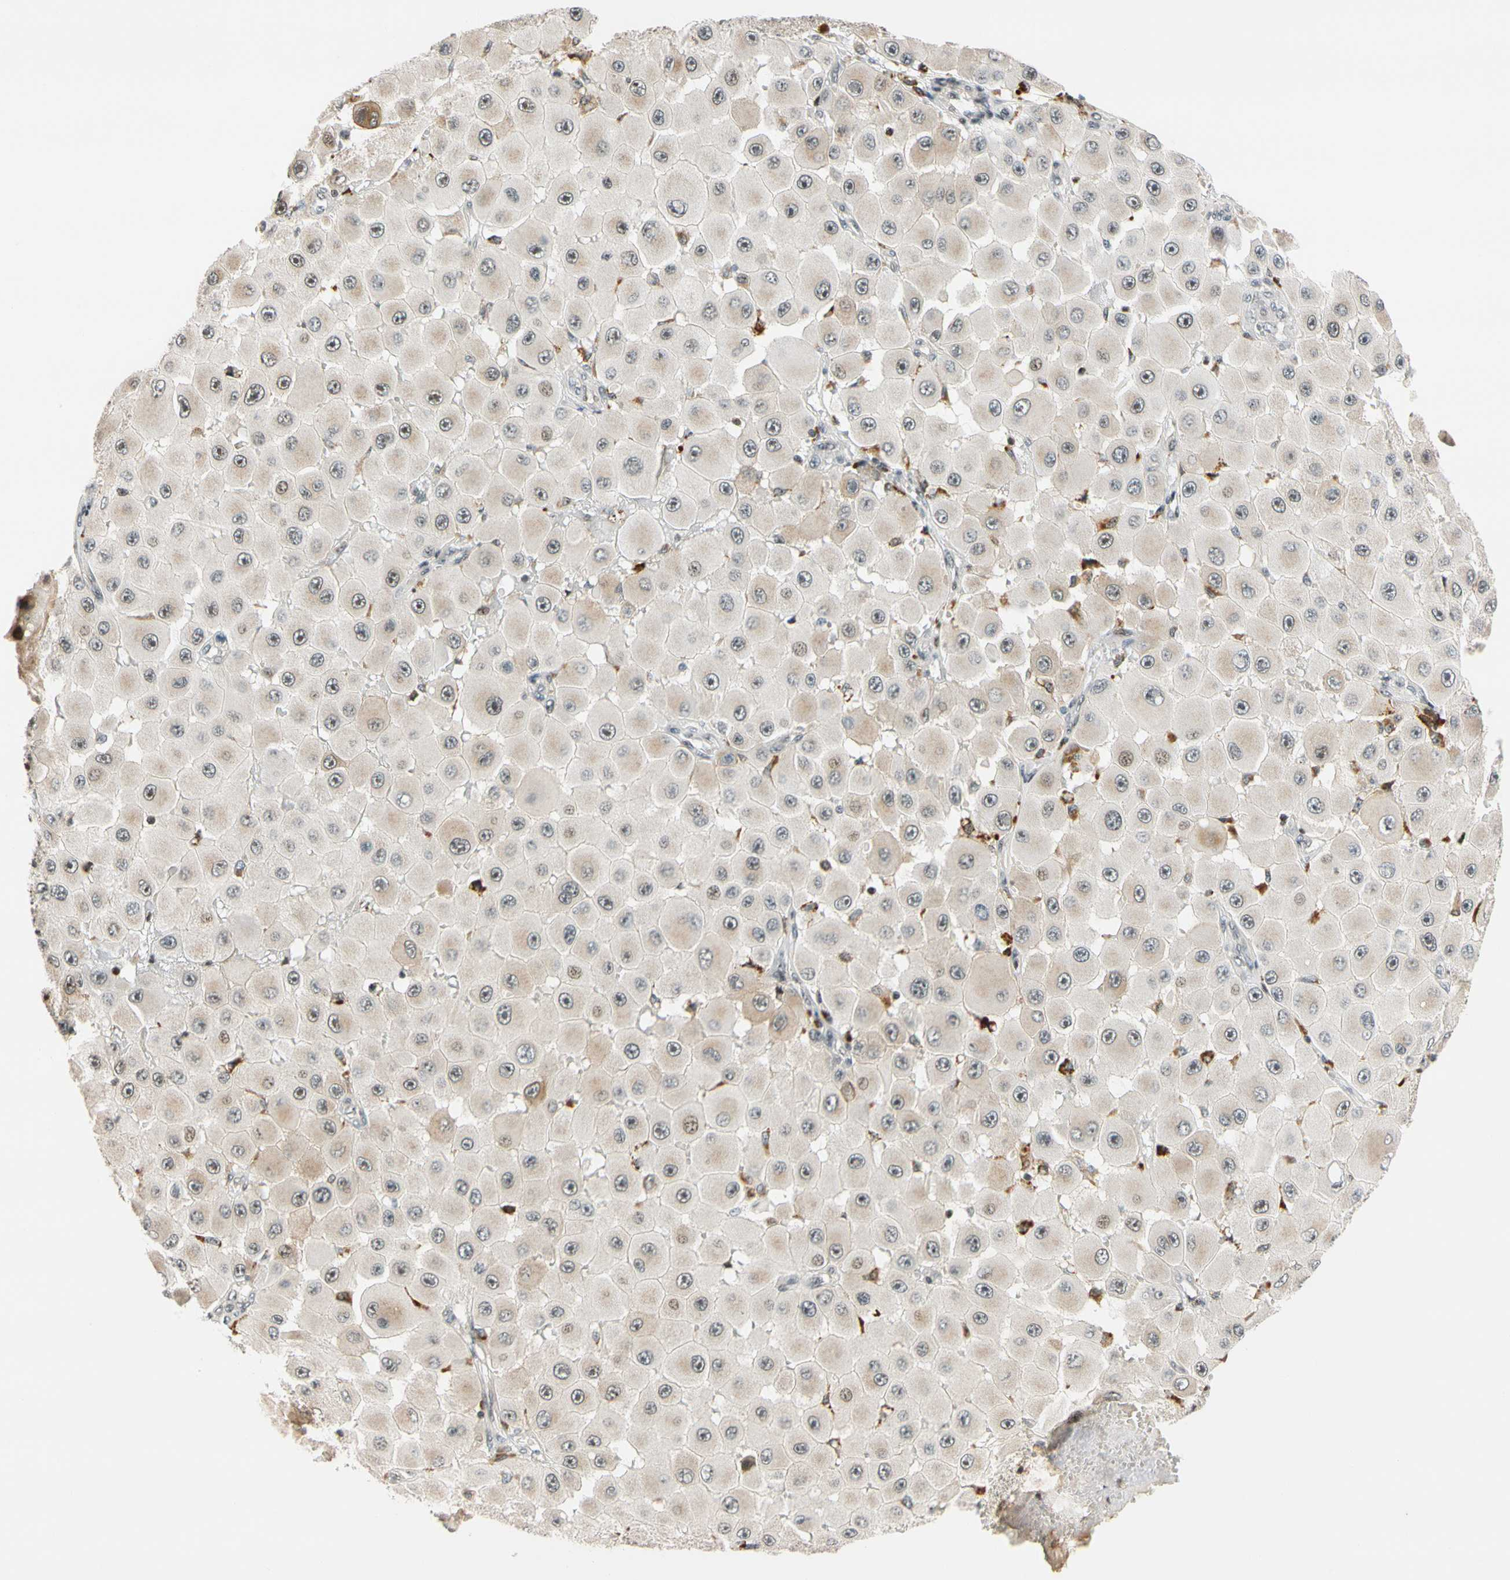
{"staining": {"intensity": "moderate", "quantity": ">75%", "location": "nuclear"}, "tissue": "melanoma", "cell_type": "Tumor cells", "image_type": "cancer", "snomed": [{"axis": "morphology", "description": "Malignant melanoma, NOS"}, {"axis": "topography", "description": "Skin"}], "caption": "Melanoma stained with a brown dye demonstrates moderate nuclear positive staining in about >75% of tumor cells.", "gene": "CDK7", "patient": {"sex": "female", "age": 81}}